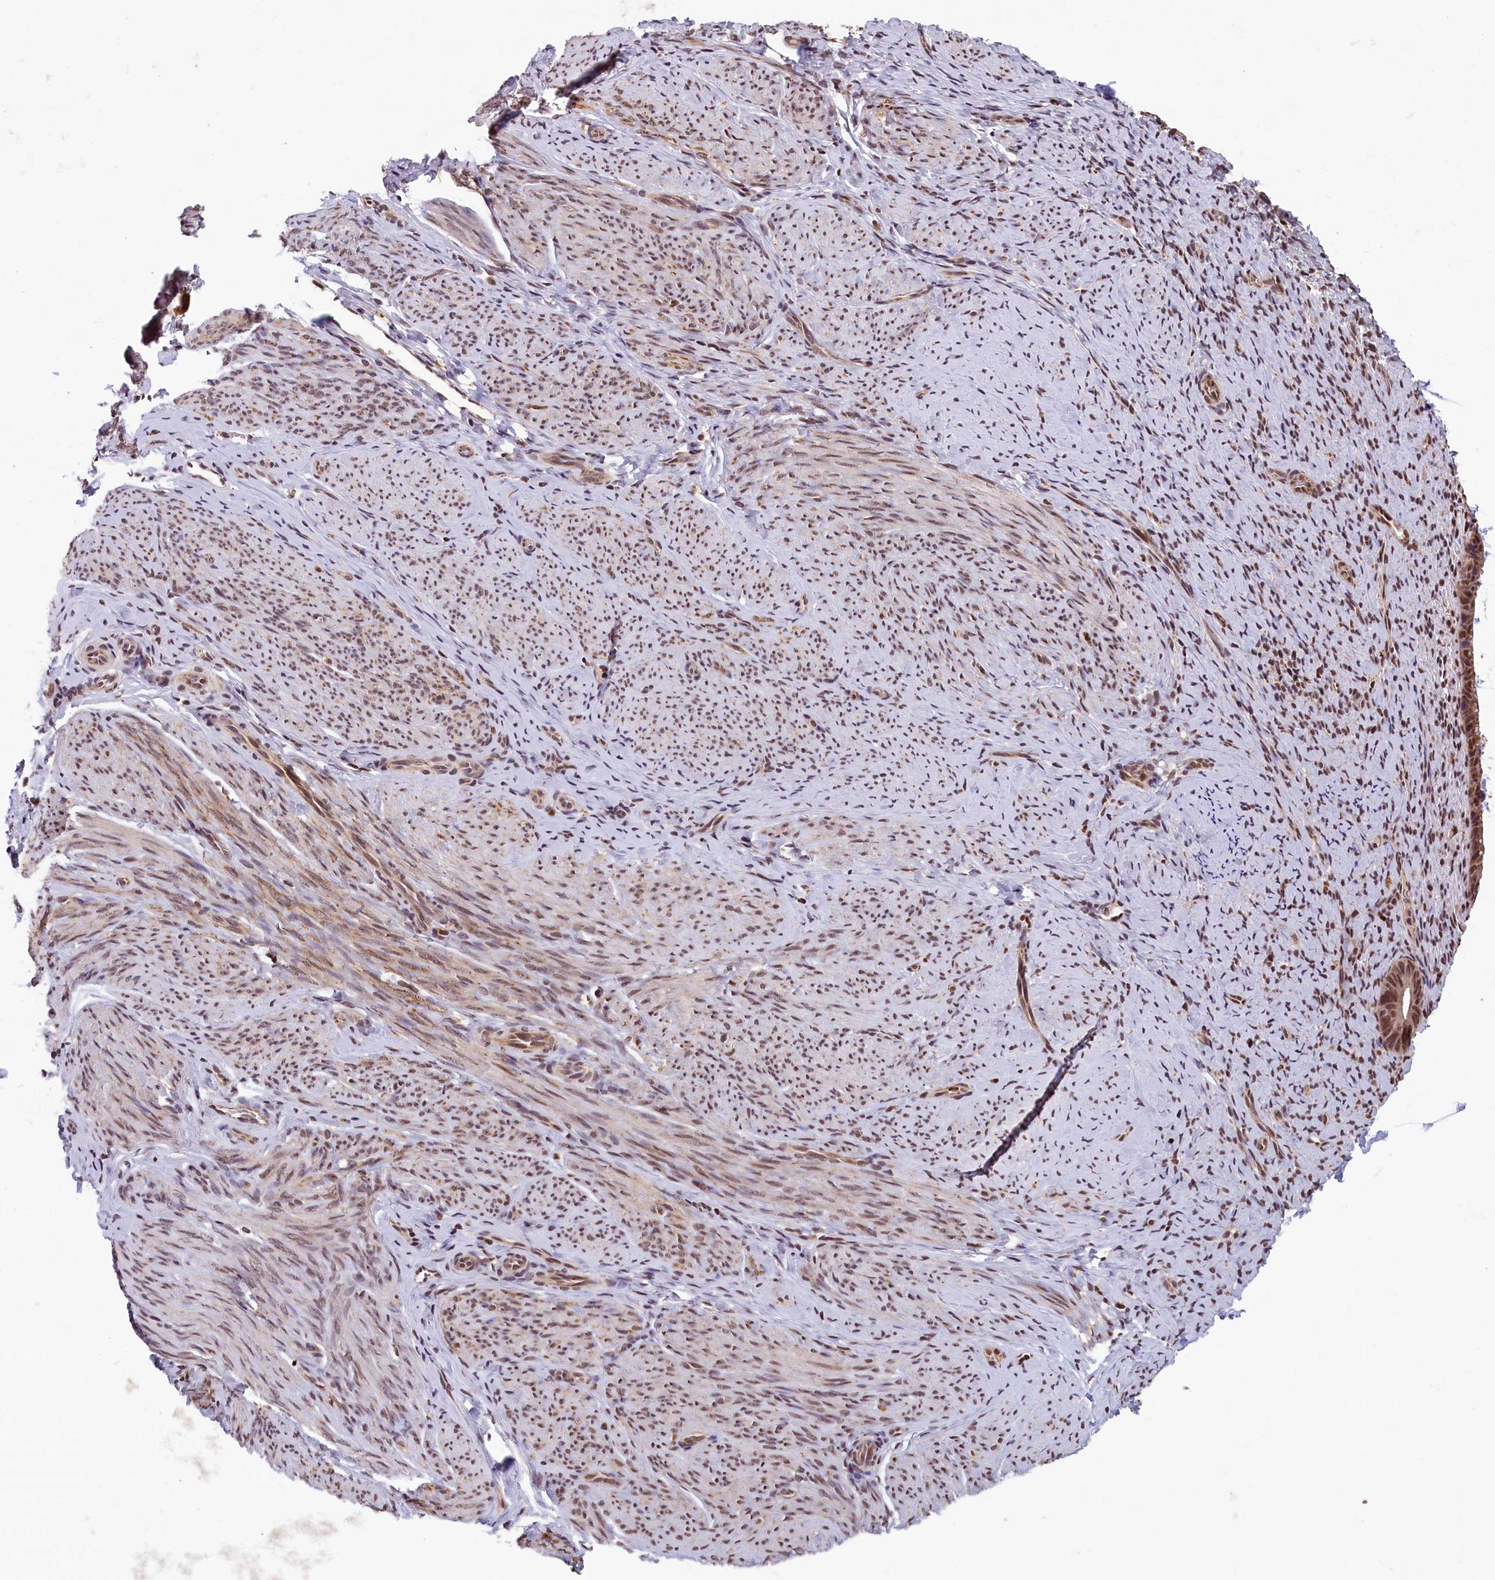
{"staining": {"intensity": "moderate", "quantity": "<25%", "location": "nuclear"}, "tissue": "endometrium", "cell_type": "Cells in endometrial stroma", "image_type": "normal", "snomed": [{"axis": "morphology", "description": "Normal tissue, NOS"}, {"axis": "topography", "description": "Endometrium"}], "caption": "Cells in endometrial stroma reveal low levels of moderate nuclear staining in approximately <25% of cells in unremarkable human endometrium. Ihc stains the protein of interest in brown and the nuclei are stained blue.", "gene": "KCNK6", "patient": {"sex": "female", "age": 65}}